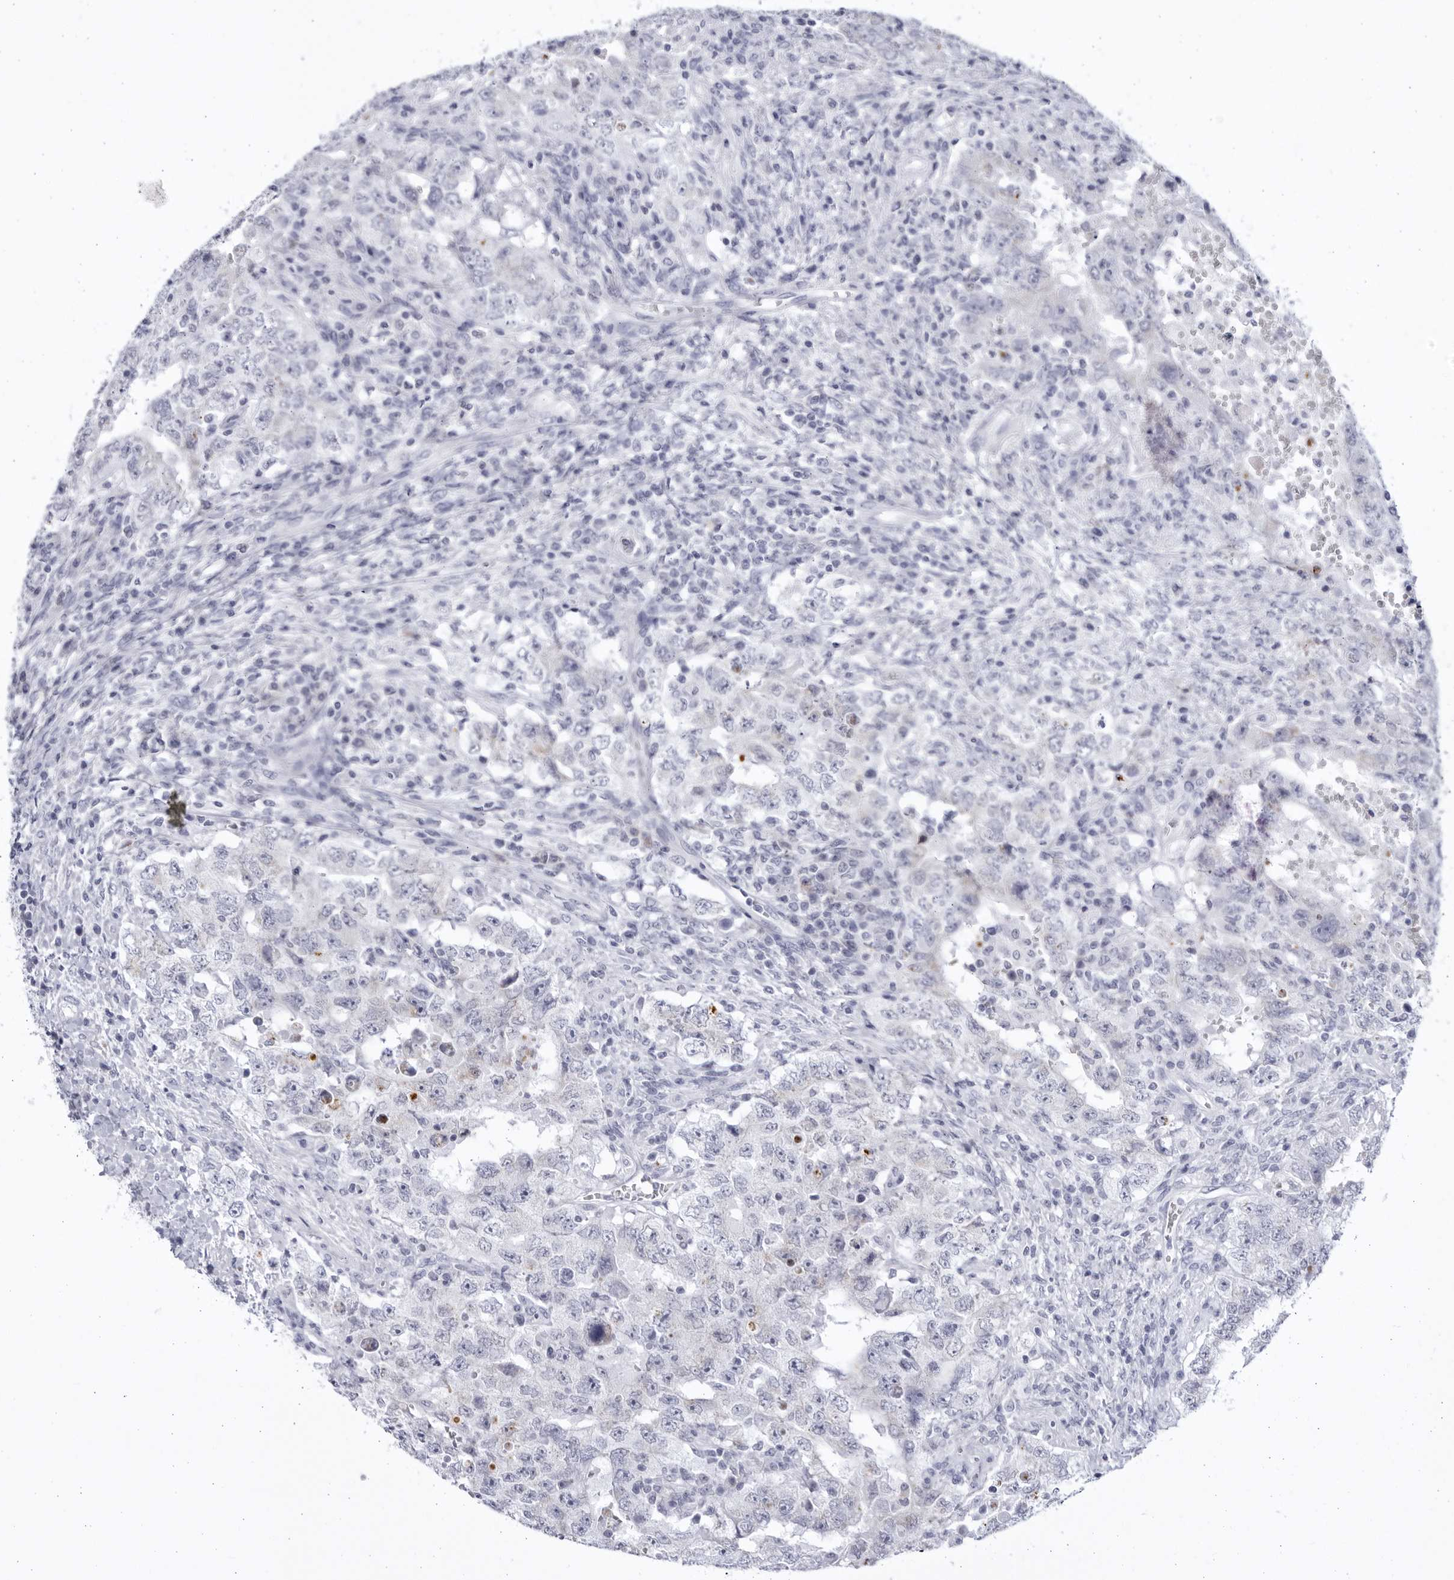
{"staining": {"intensity": "negative", "quantity": "none", "location": "none"}, "tissue": "testis cancer", "cell_type": "Tumor cells", "image_type": "cancer", "snomed": [{"axis": "morphology", "description": "Carcinoma, Embryonal, NOS"}, {"axis": "topography", "description": "Testis"}], "caption": "The immunohistochemistry photomicrograph has no significant staining in tumor cells of embryonal carcinoma (testis) tissue.", "gene": "CCDC181", "patient": {"sex": "male", "age": 26}}